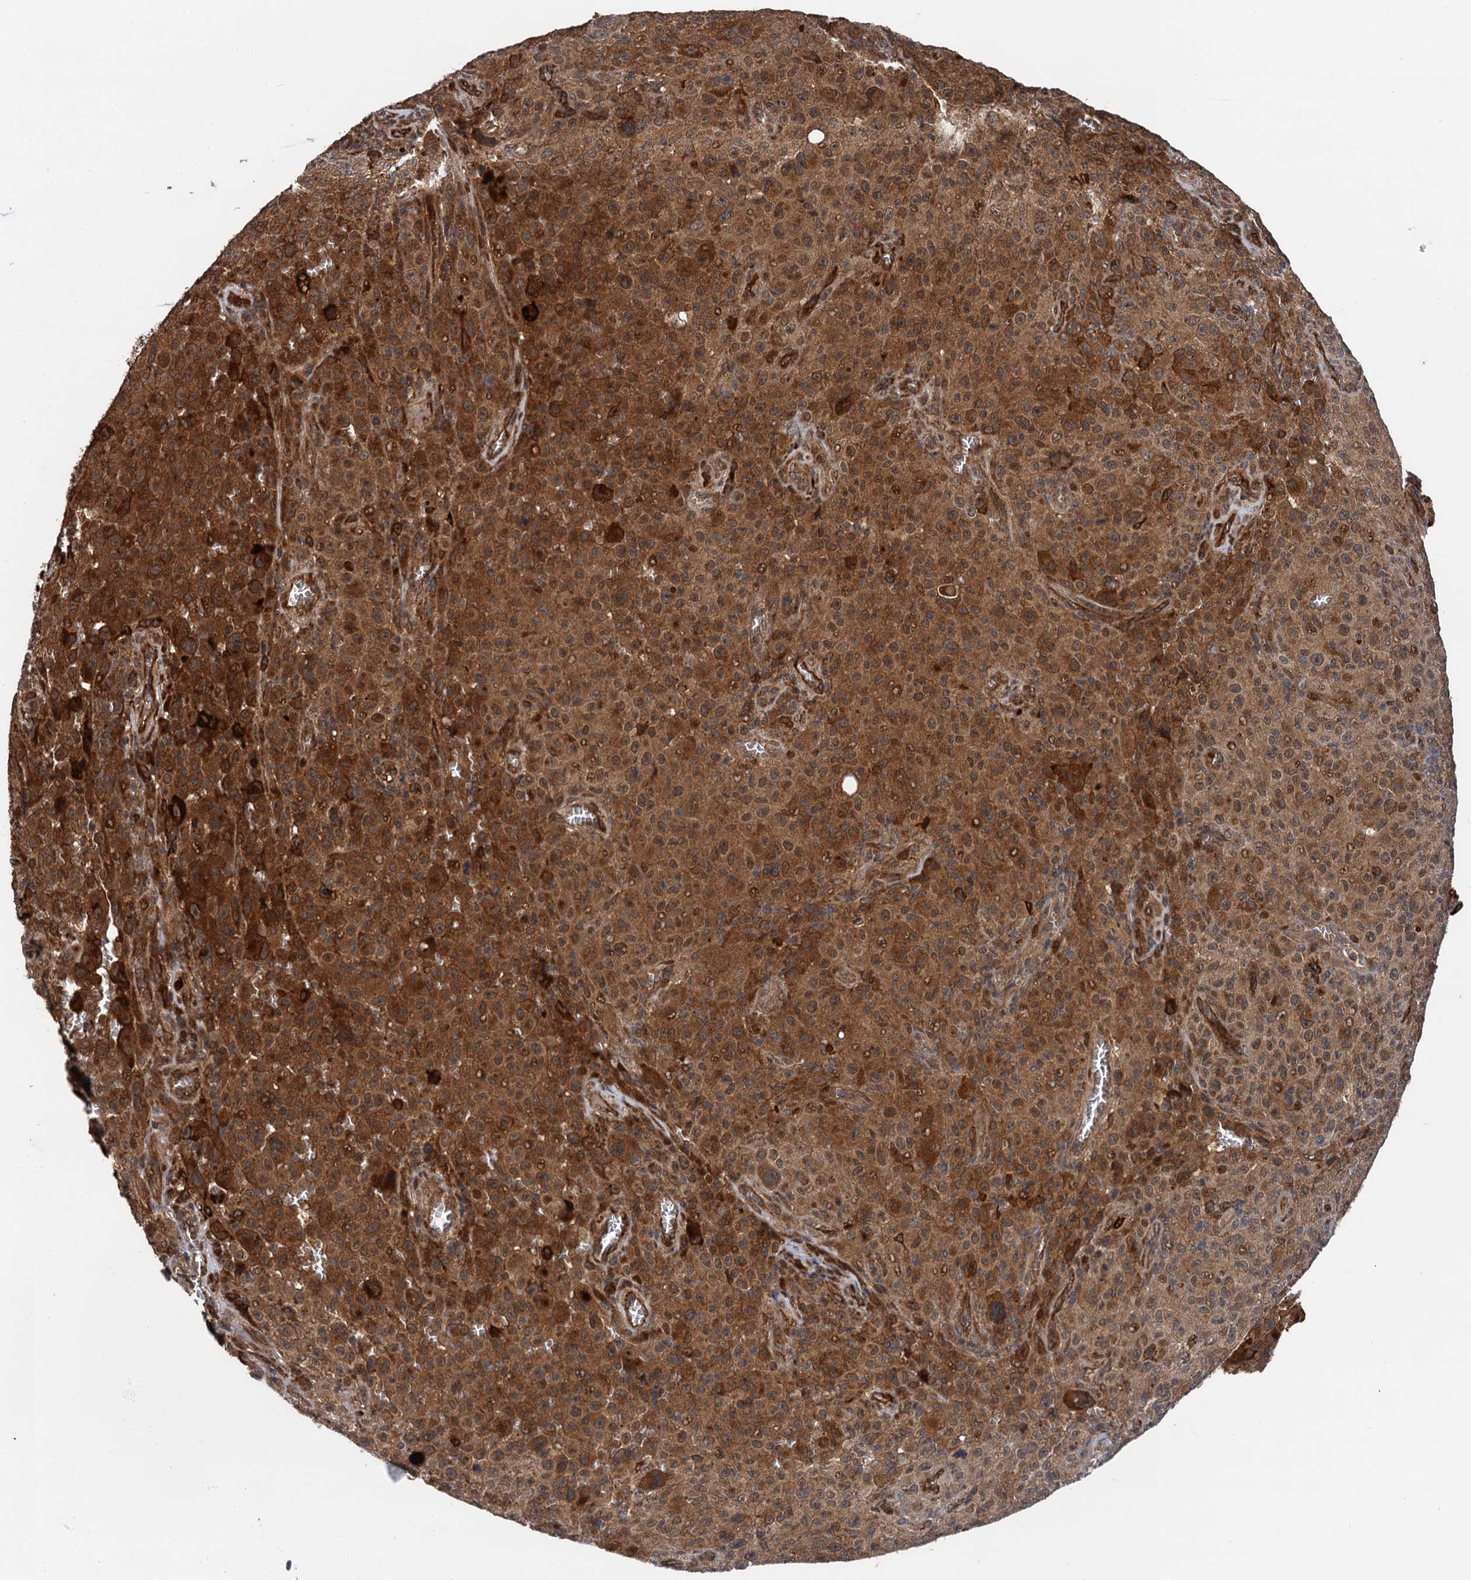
{"staining": {"intensity": "moderate", "quantity": ">75%", "location": "cytoplasmic/membranous,nuclear"}, "tissue": "melanoma", "cell_type": "Tumor cells", "image_type": "cancer", "snomed": [{"axis": "morphology", "description": "Malignant melanoma, NOS"}, {"axis": "topography", "description": "Skin"}], "caption": "Protein expression analysis of malignant melanoma reveals moderate cytoplasmic/membranous and nuclear positivity in about >75% of tumor cells.", "gene": "NLRP10", "patient": {"sex": "female", "age": 82}}